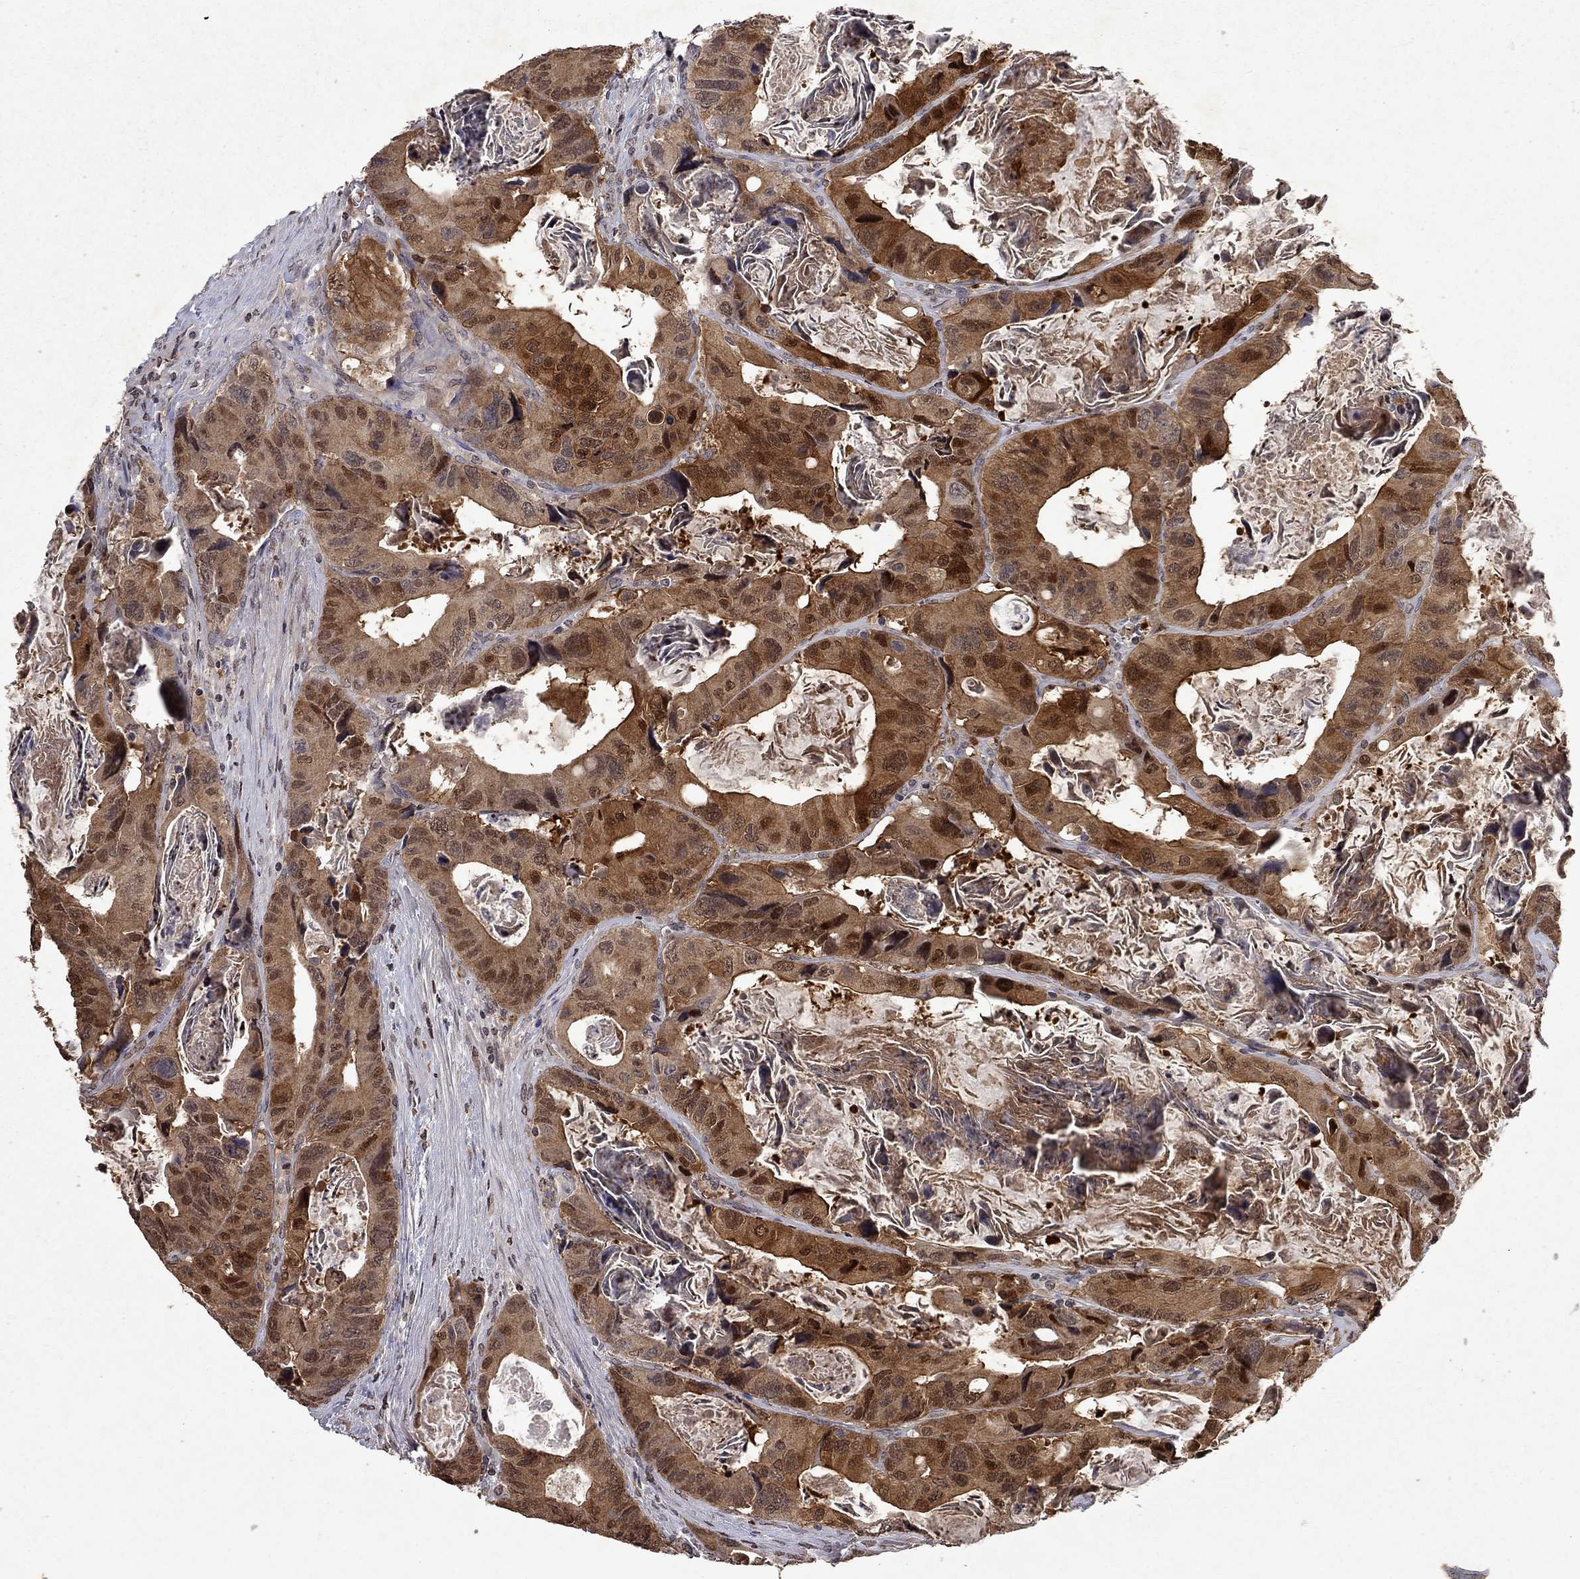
{"staining": {"intensity": "strong", "quantity": "25%-75%", "location": "cytoplasmic/membranous,nuclear"}, "tissue": "colorectal cancer", "cell_type": "Tumor cells", "image_type": "cancer", "snomed": [{"axis": "morphology", "description": "Adenocarcinoma, NOS"}, {"axis": "topography", "description": "Rectum"}], "caption": "Protein staining demonstrates strong cytoplasmic/membranous and nuclear staining in approximately 25%-75% of tumor cells in colorectal cancer (adenocarcinoma).", "gene": "TTC38", "patient": {"sex": "male", "age": 64}}